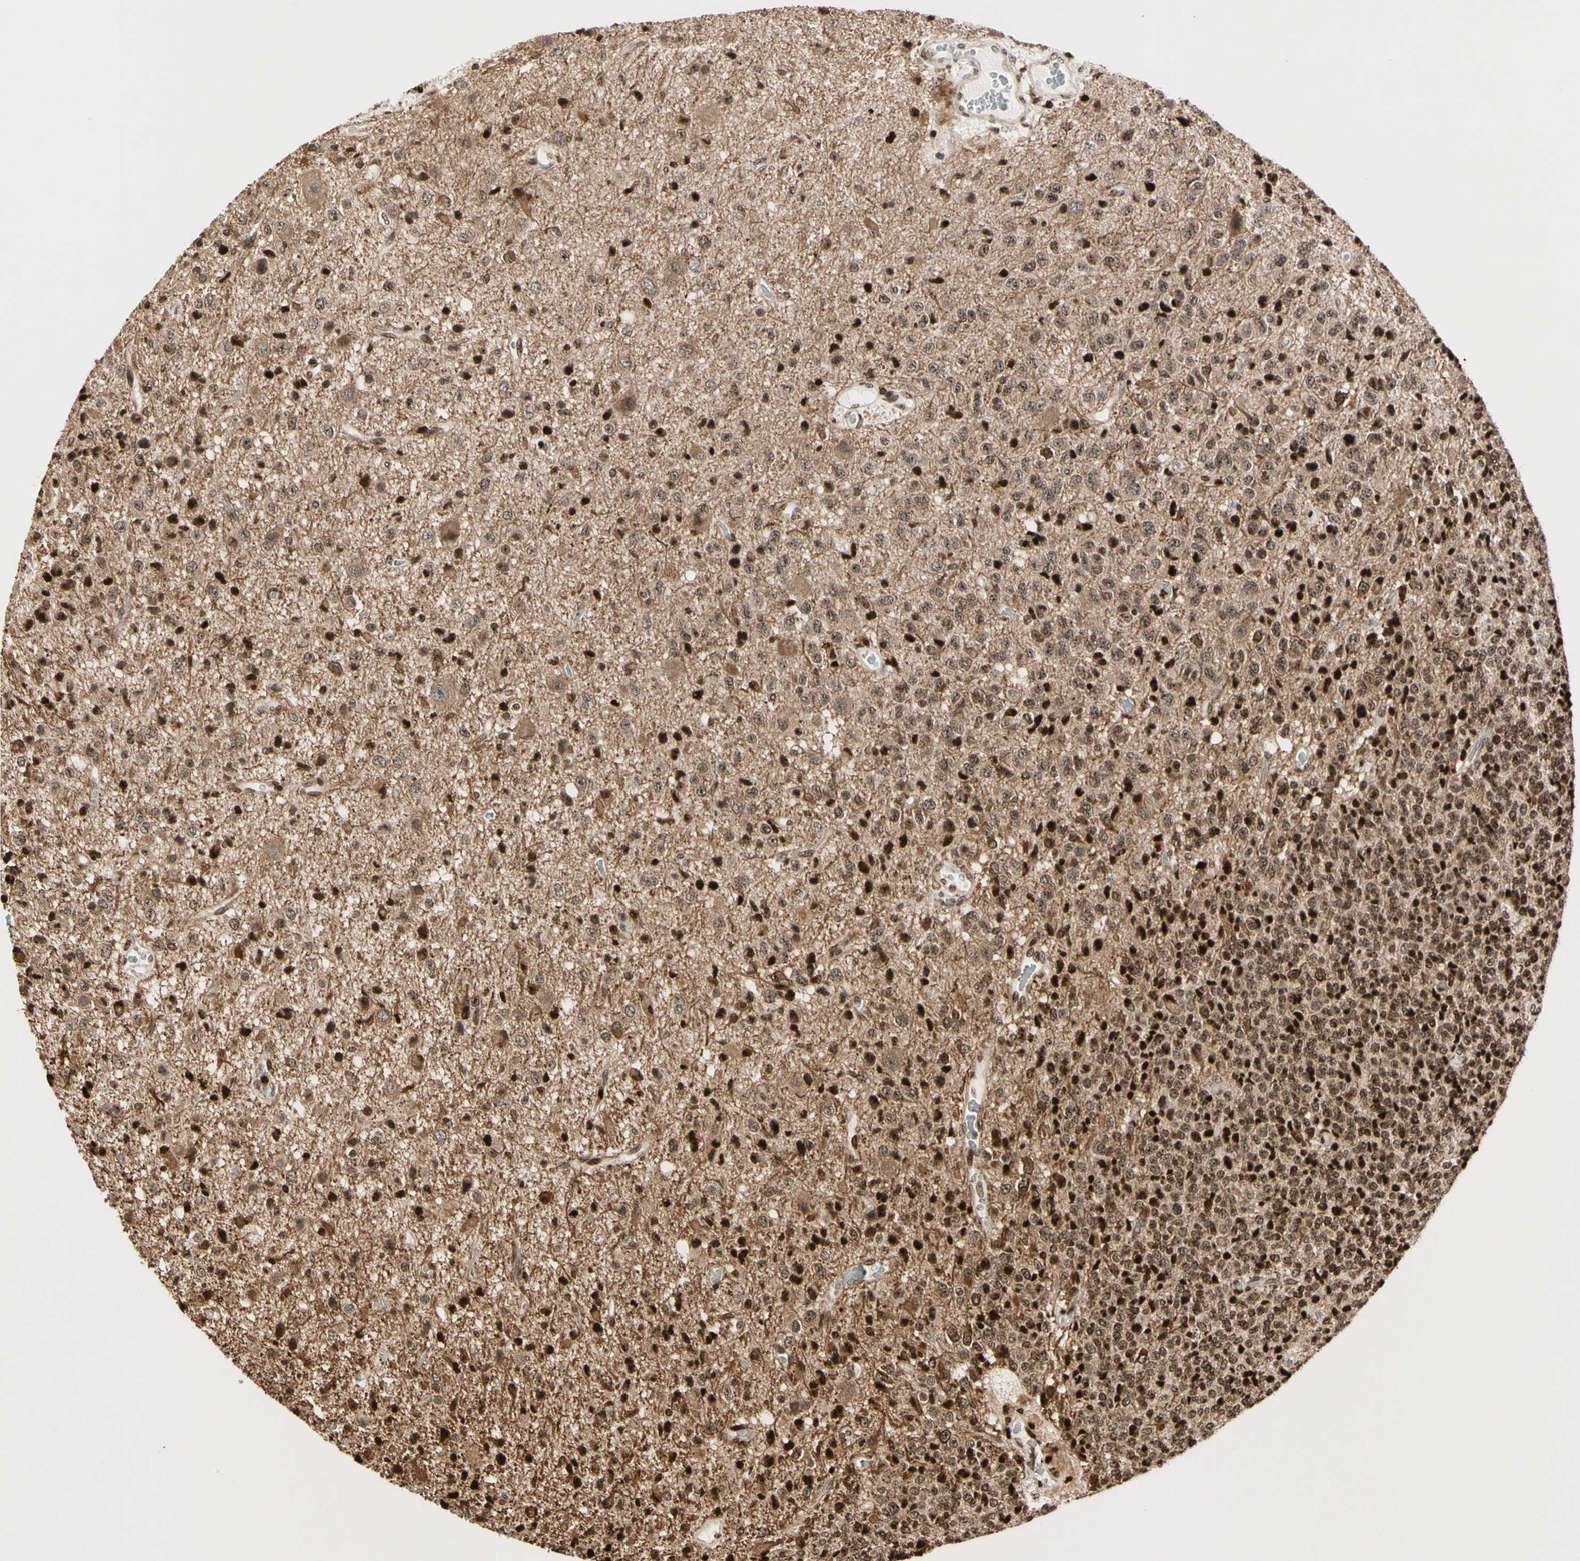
{"staining": {"intensity": "strong", "quantity": ">75%", "location": "cytoplasmic/membranous,nuclear"}, "tissue": "glioma", "cell_type": "Tumor cells", "image_type": "cancer", "snomed": [{"axis": "morphology", "description": "Glioma, malignant, High grade"}, {"axis": "topography", "description": "pancreas cauda"}], "caption": "Protein staining of glioma tissue reveals strong cytoplasmic/membranous and nuclear expression in approximately >75% of tumor cells.", "gene": "TSHZ3", "patient": {"sex": "male", "age": 60}}